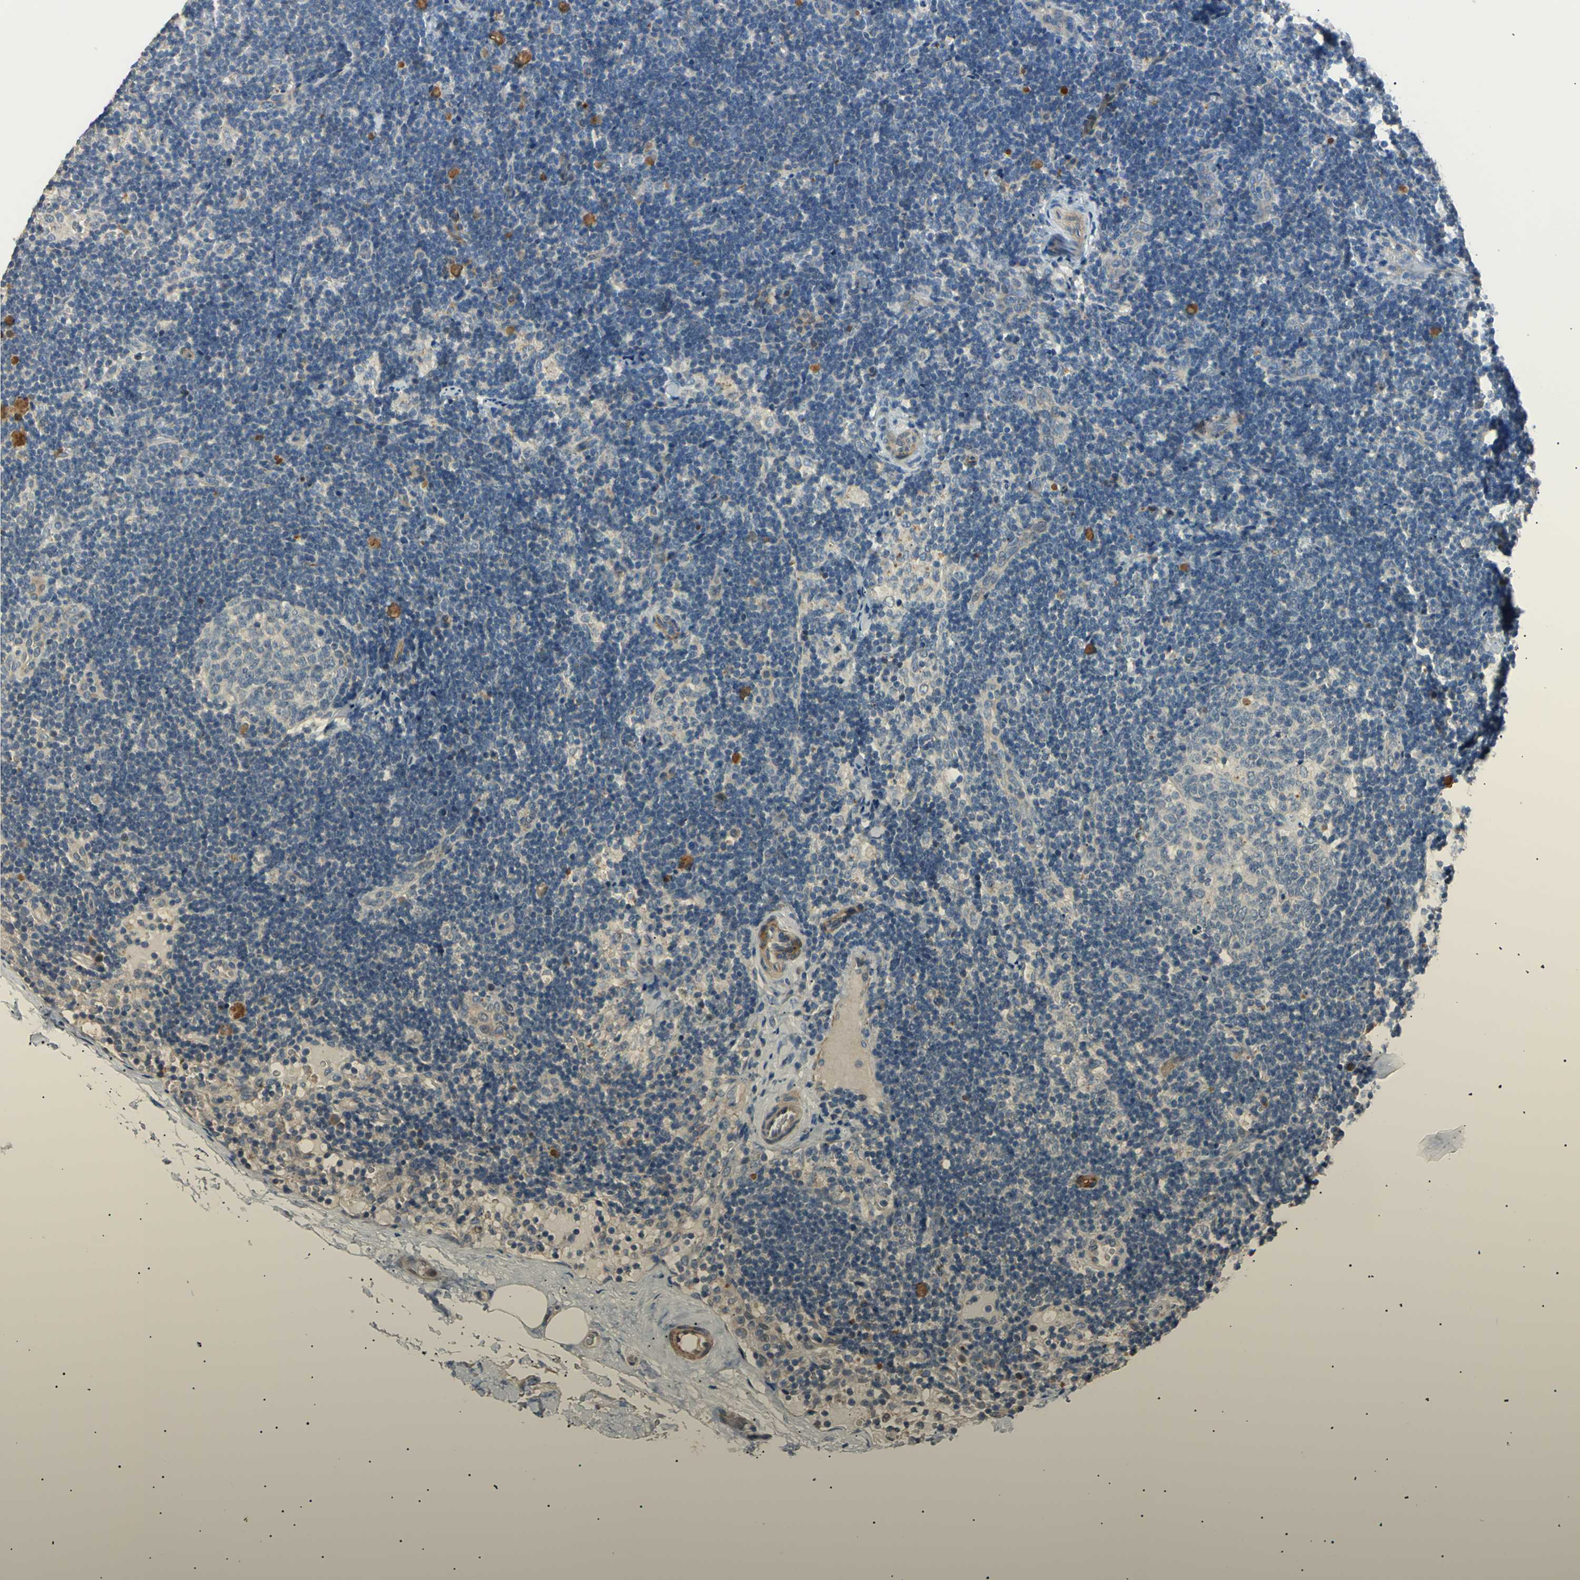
{"staining": {"intensity": "negative", "quantity": "none", "location": "none"}, "tissue": "lymph node", "cell_type": "Germinal center cells", "image_type": "normal", "snomed": [{"axis": "morphology", "description": "Normal tissue, NOS"}, {"axis": "topography", "description": "Lymph node"}], "caption": "IHC image of benign lymph node: human lymph node stained with DAB (3,3'-diaminobenzidine) shows no significant protein expression in germinal center cells. (IHC, brightfield microscopy, high magnification).", "gene": "LDLR", "patient": {"sex": "female", "age": 14}}